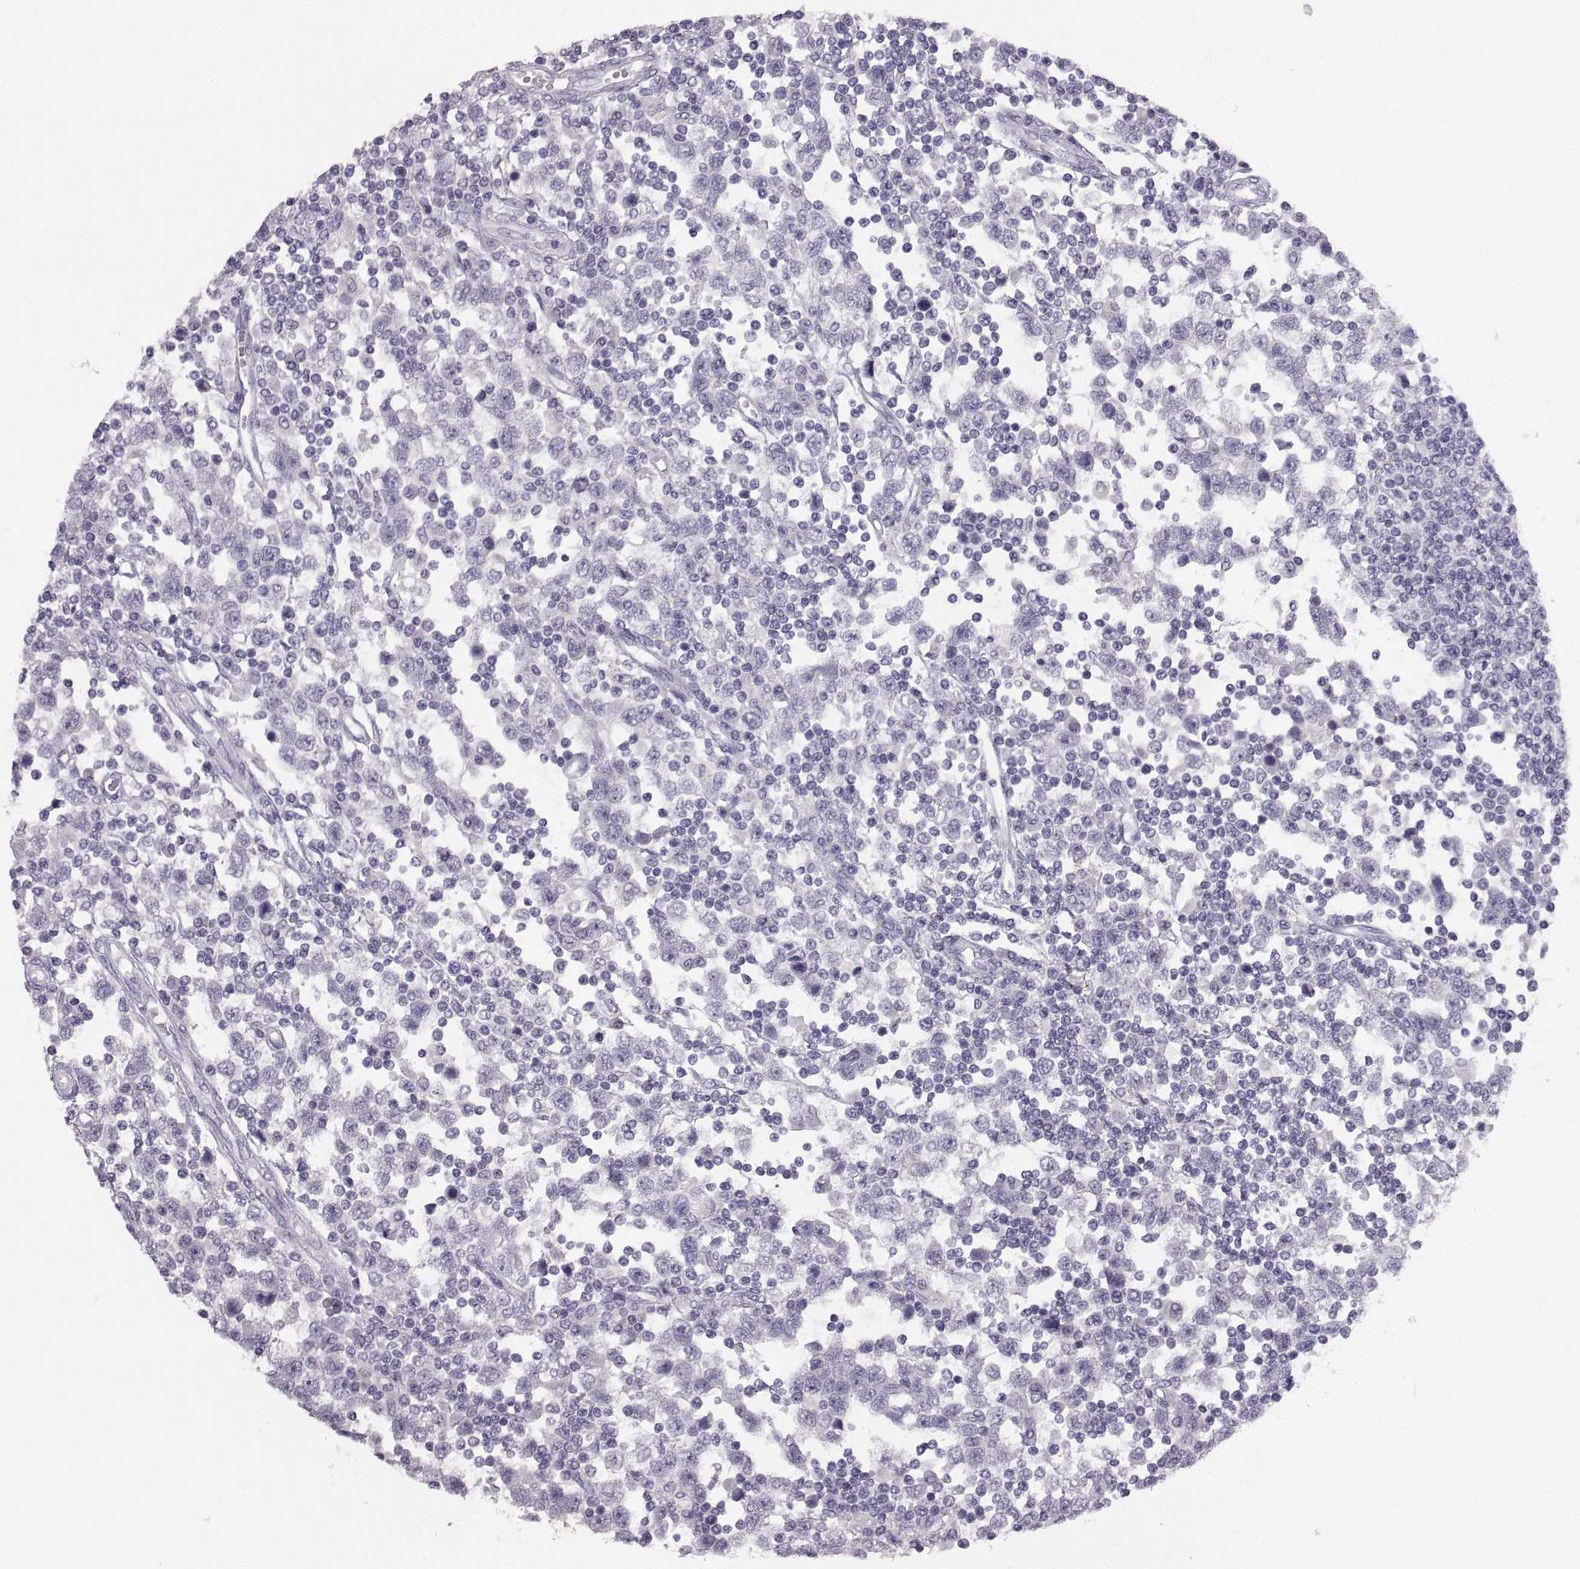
{"staining": {"intensity": "negative", "quantity": "none", "location": "none"}, "tissue": "testis cancer", "cell_type": "Tumor cells", "image_type": "cancer", "snomed": [{"axis": "morphology", "description": "Seminoma, NOS"}, {"axis": "topography", "description": "Testis"}], "caption": "Human testis cancer (seminoma) stained for a protein using IHC shows no expression in tumor cells.", "gene": "WBP2NL", "patient": {"sex": "male", "age": 34}}